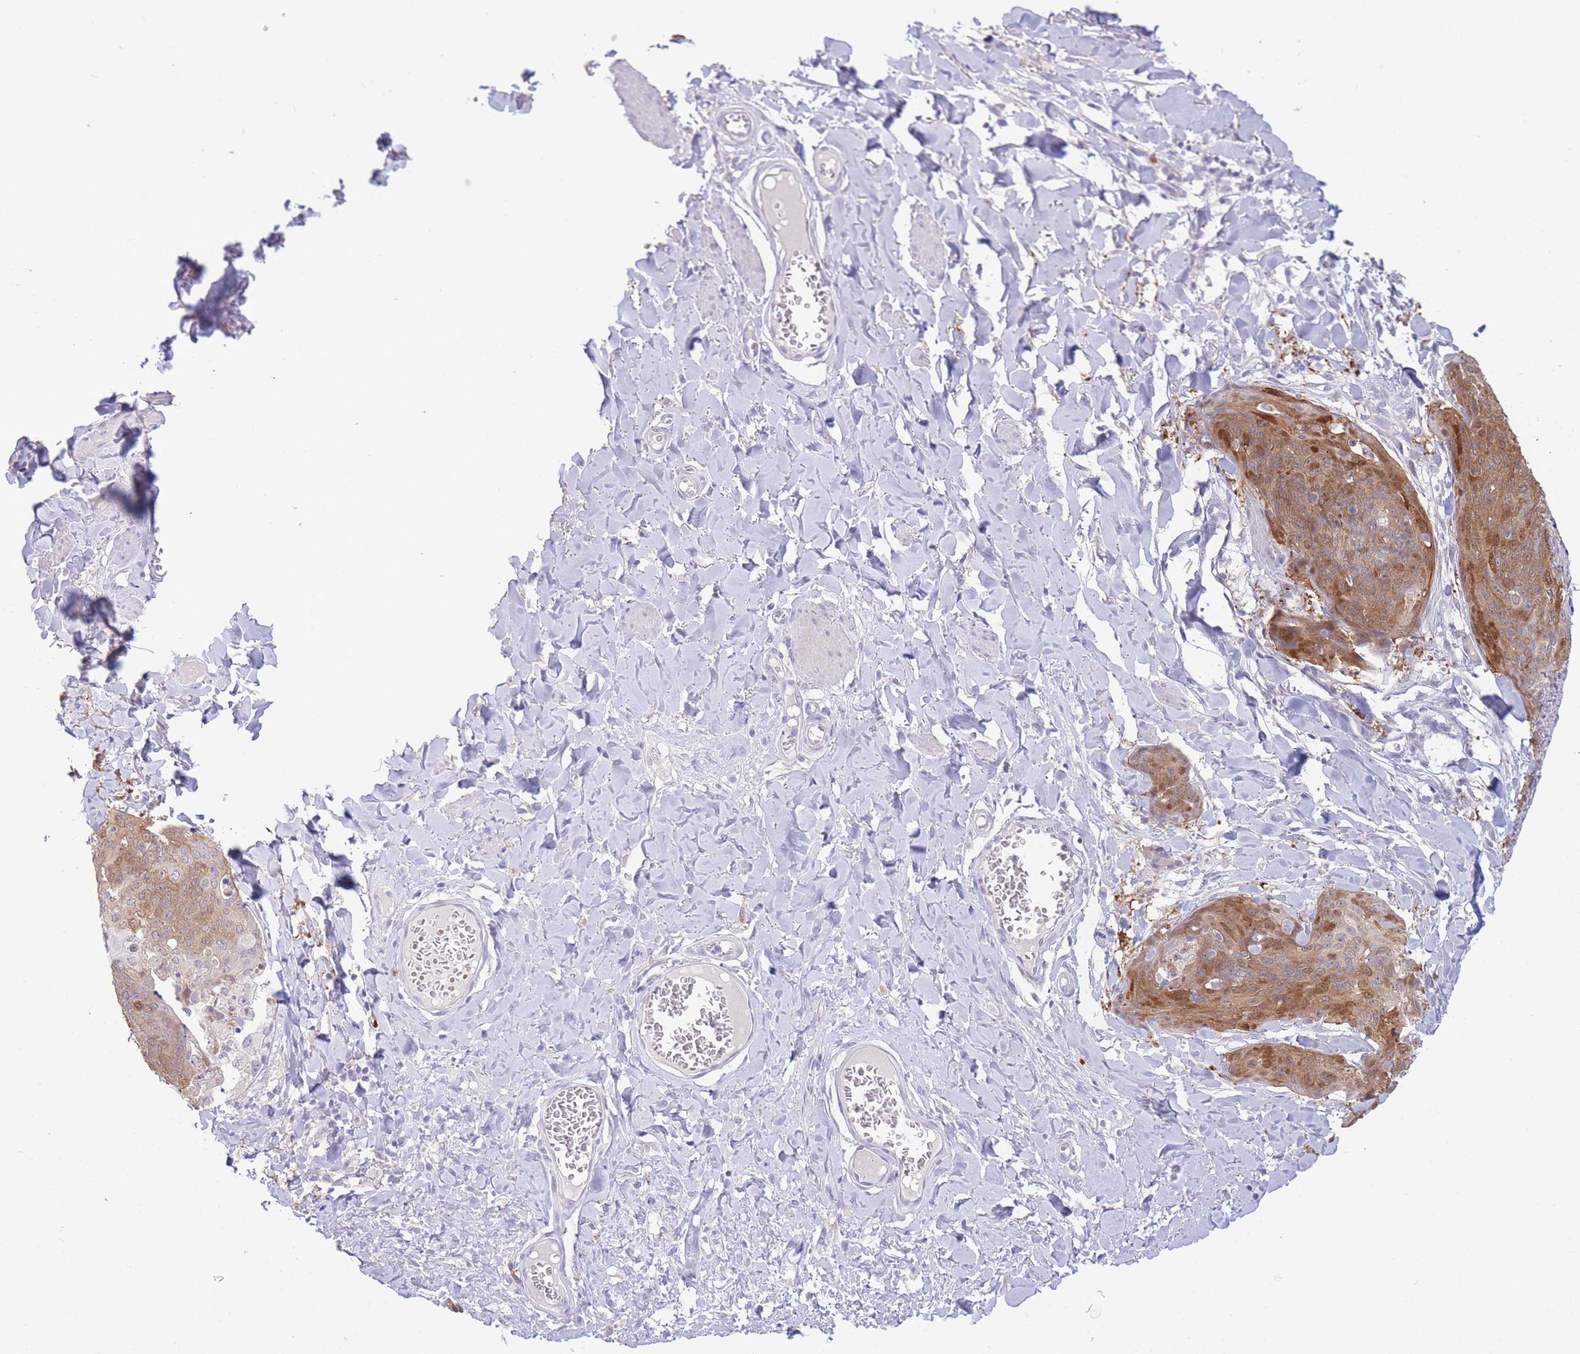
{"staining": {"intensity": "moderate", "quantity": ">75%", "location": "cytoplasmic/membranous"}, "tissue": "skin cancer", "cell_type": "Tumor cells", "image_type": "cancer", "snomed": [{"axis": "morphology", "description": "Squamous cell carcinoma, NOS"}, {"axis": "topography", "description": "Skin"}, {"axis": "topography", "description": "Vulva"}], "caption": "This is an image of immunohistochemistry (IHC) staining of skin squamous cell carcinoma, which shows moderate positivity in the cytoplasmic/membranous of tumor cells.", "gene": "FBXO46", "patient": {"sex": "female", "age": 85}}